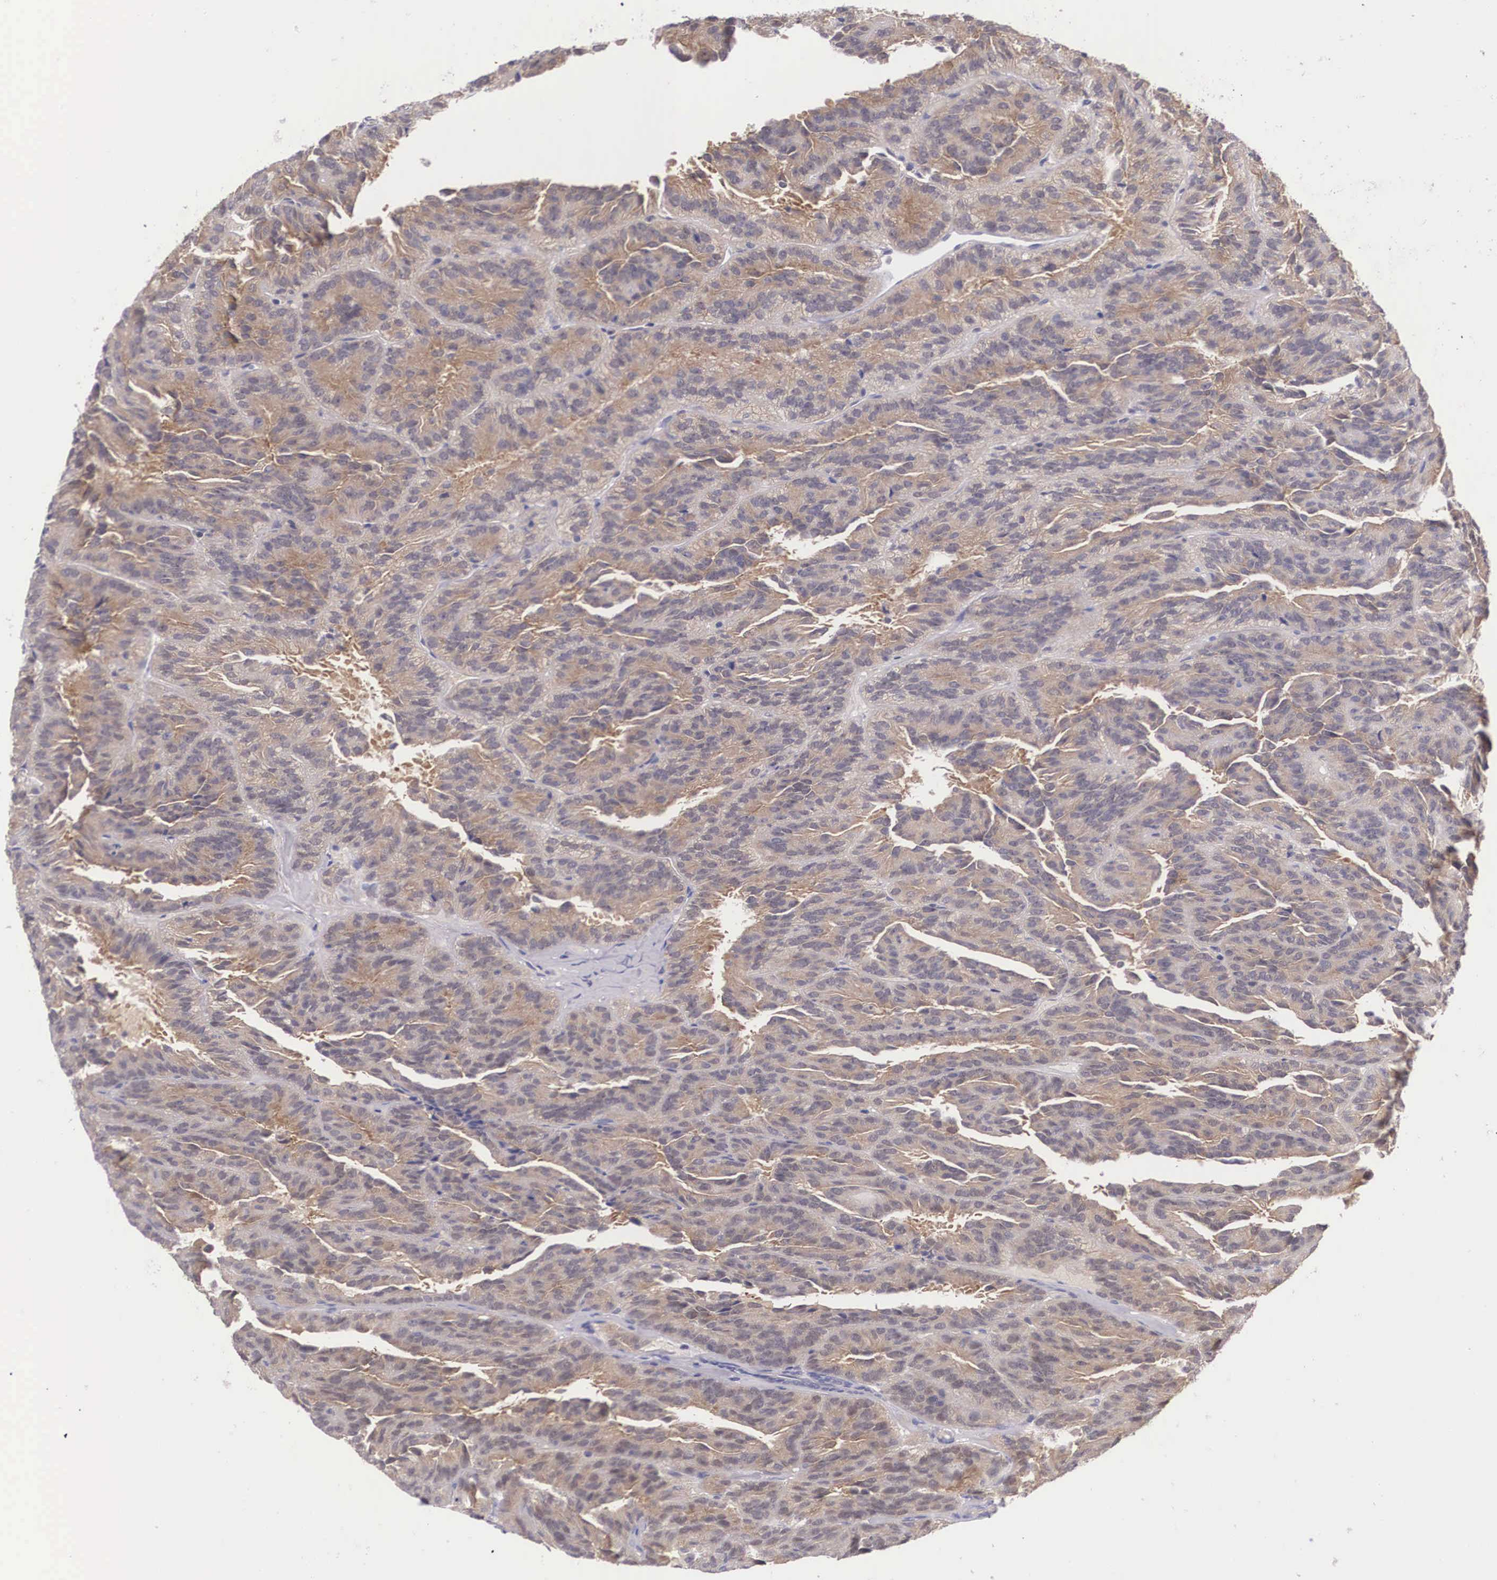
{"staining": {"intensity": "moderate", "quantity": ">75%", "location": "cytoplasmic/membranous"}, "tissue": "renal cancer", "cell_type": "Tumor cells", "image_type": "cancer", "snomed": [{"axis": "morphology", "description": "Adenocarcinoma, NOS"}, {"axis": "topography", "description": "Kidney"}], "caption": "High-power microscopy captured an IHC micrograph of renal cancer (adenocarcinoma), revealing moderate cytoplasmic/membranous positivity in about >75% of tumor cells.", "gene": "IGBP1", "patient": {"sex": "male", "age": 46}}